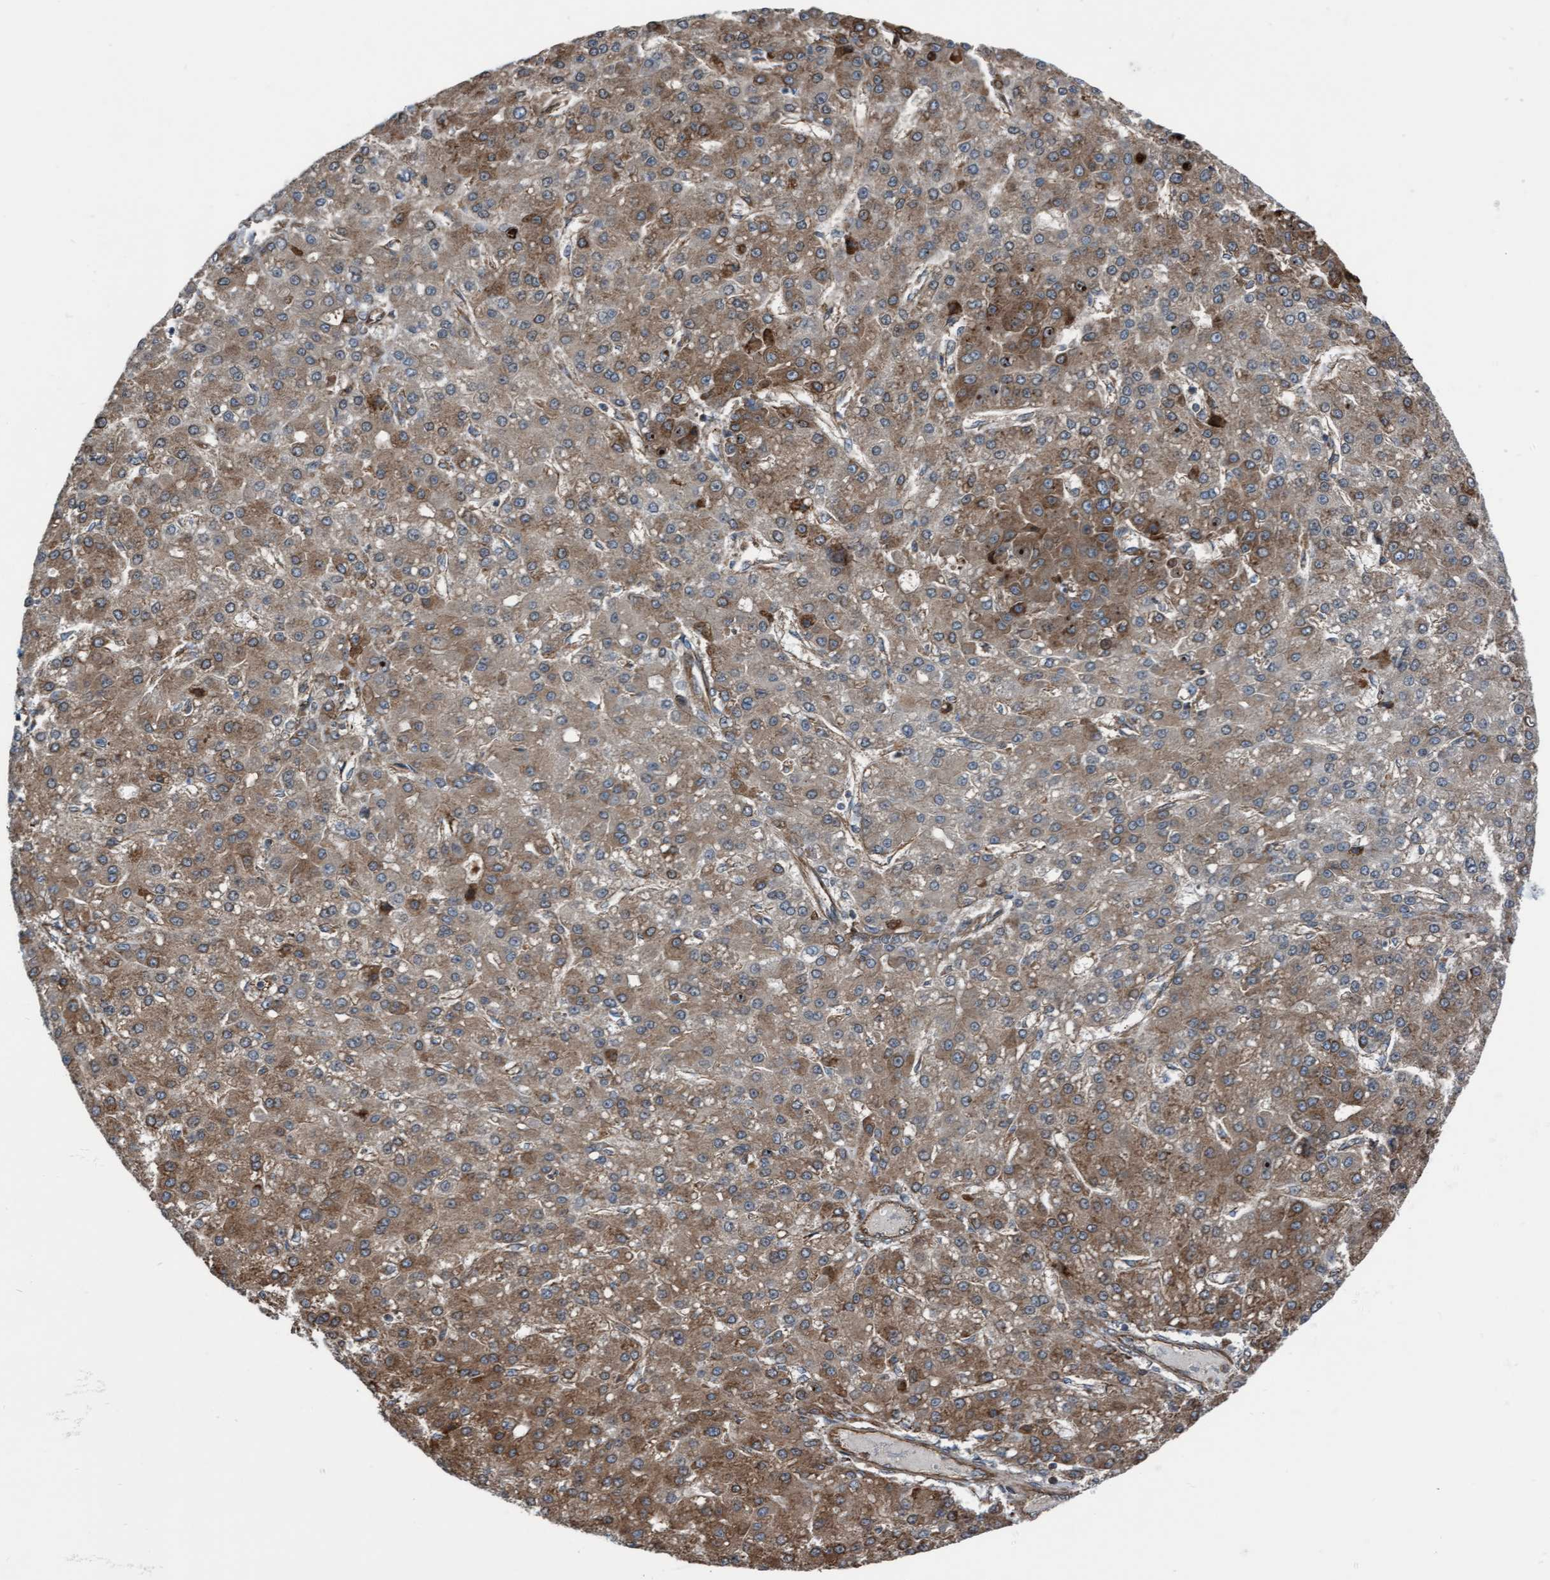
{"staining": {"intensity": "weak", "quantity": ">75%", "location": "cytoplasmic/membranous"}, "tissue": "liver cancer", "cell_type": "Tumor cells", "image_type": "cancer", "snomed": [{"axis": "morphology", "description": "Carcinoma, Hepatocellular, NOS"}, {"axis": "topography", "description": "Liver"}], "caption": "Tumor cells display low levels of weak cytoplasmic/membranous expression in about >75% of cells in human liver cancer. (Brightfield microscopy of DAB IHC at high magnification).", "gene": "RAP1GAP2", "patient": {"sex": "male", "age": 67}}